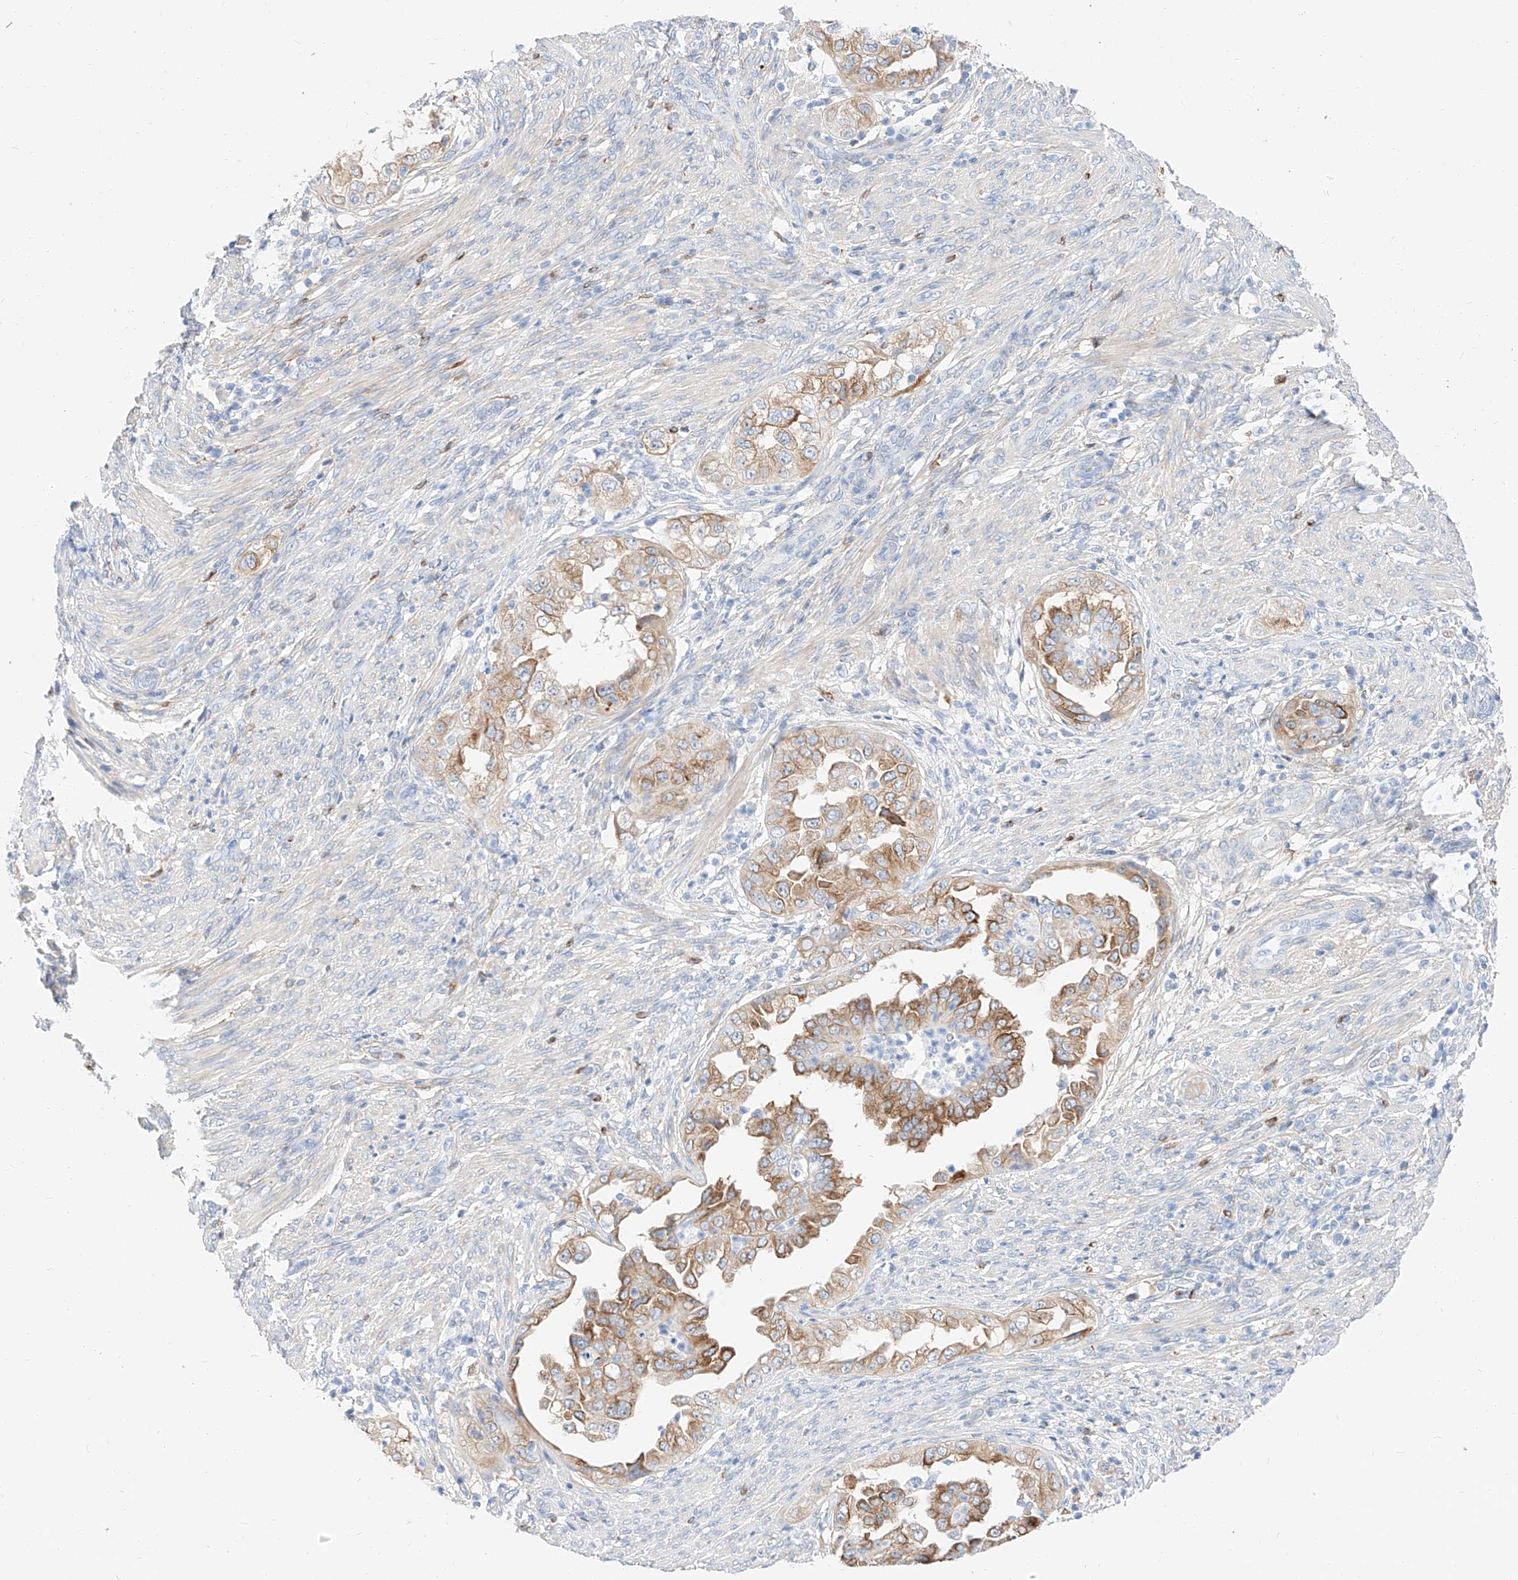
{"staining": {"intensity": "moderate", "quantity": ">75%", "location": "cytoplasmic/membranous"}, "tissue": "endometrial cancer", "cell_type": "Tumor cells", "image_type": "cancer", "snomed": [{"axis": "morphology", "description": "Adenocarcinoma, NOS"}, {"axis": "topography", "description": "Endometrium"}], "caption": "Endometrial adenocarcinoma stained with a protein marker exhibits moderate staining in tumor cells.", "gene": "MAP7", "patient": {"sex": "female", "age": 85}}